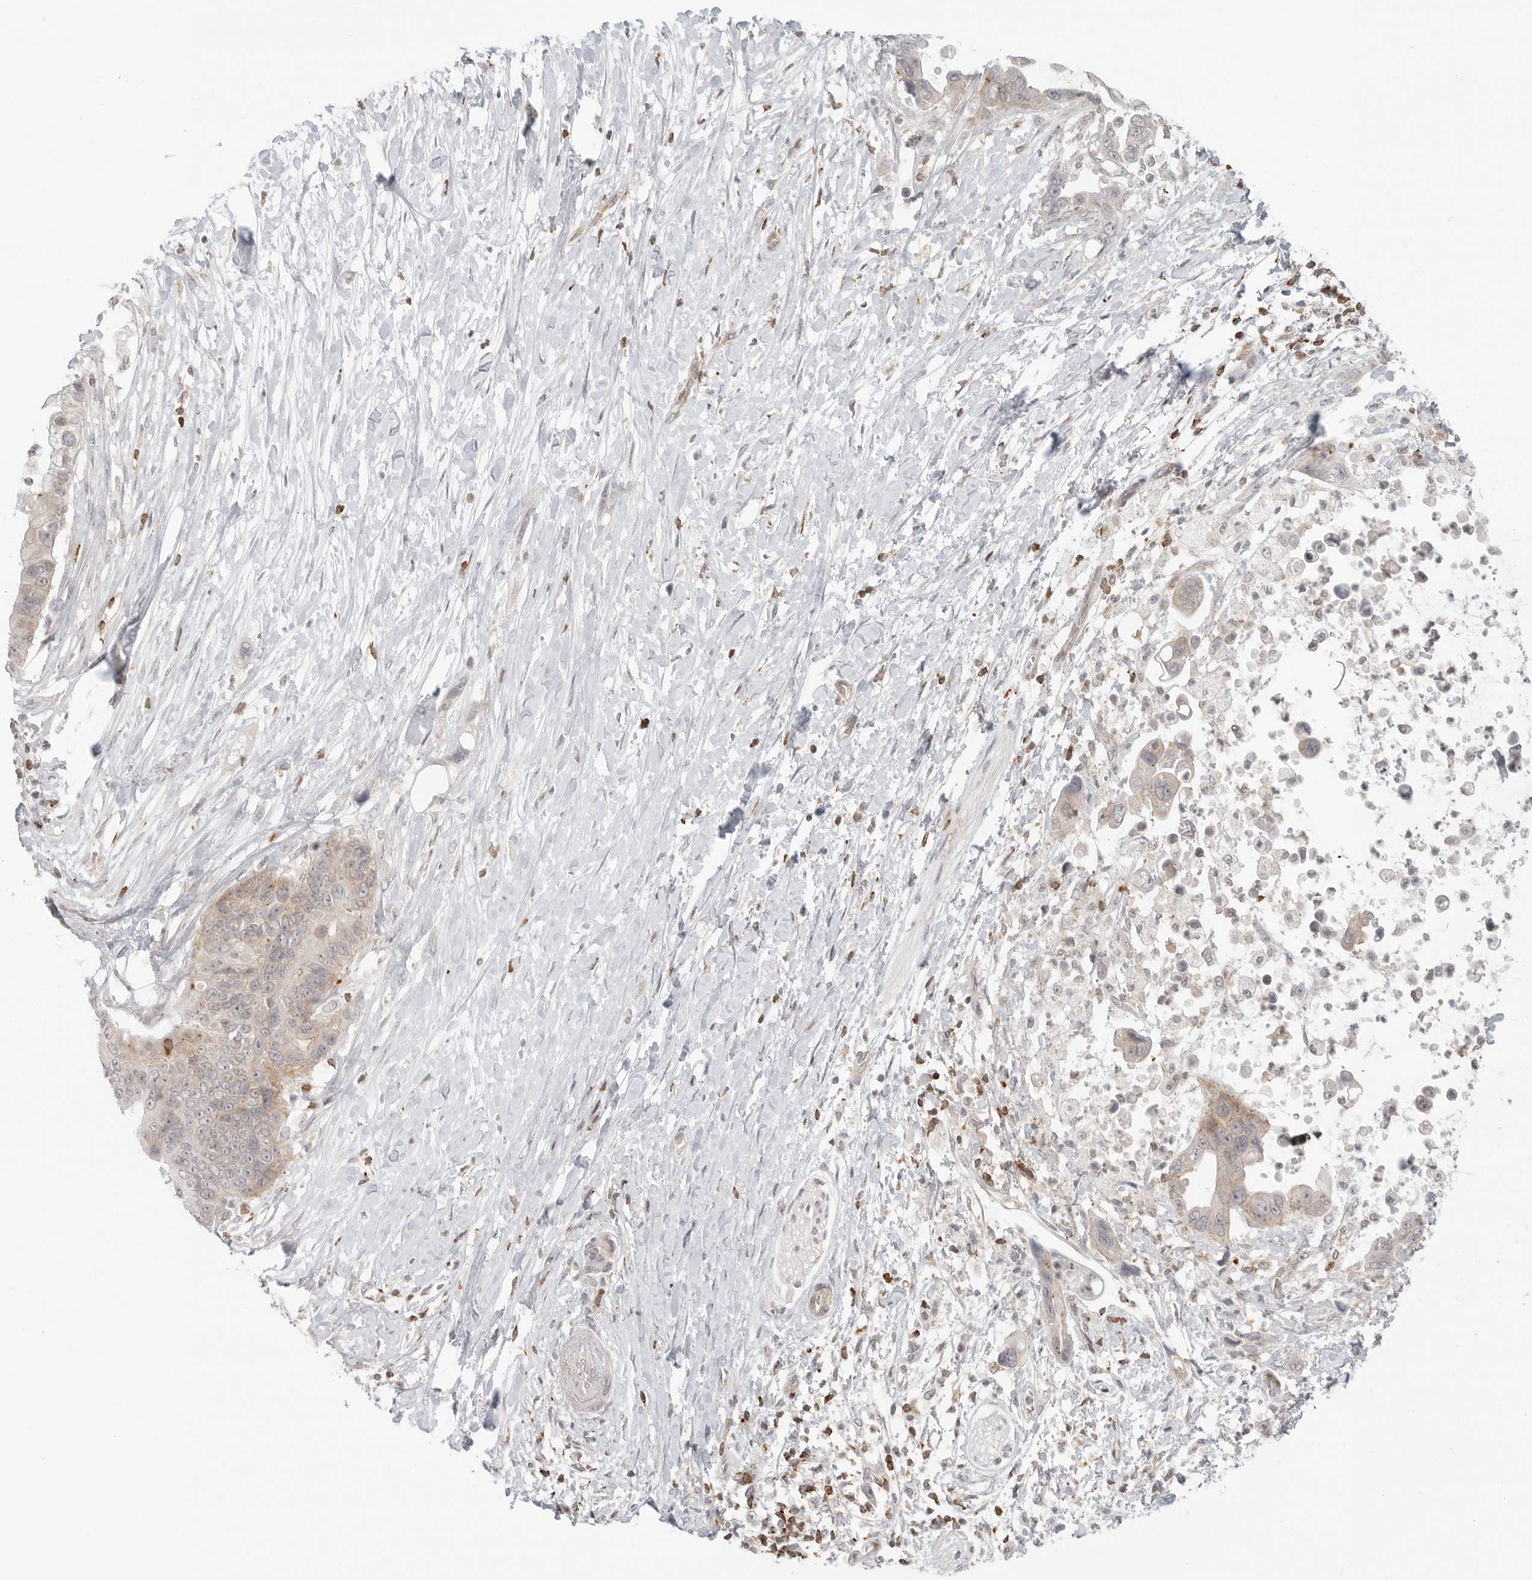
{"staining": {"intensity": "weak", "quantity": "25%-75%", "location": "cytoplasmic/membranous"}, "tissue": "pancreatic cancer", "cell_type": "Tumor cells", "image_type": "cancer", "snomed": [{"axis": "morphology", "description": "Adenocarcinoma, NOS"}, {"axis": "topography", "description": "Pancreas"}], "caption": "About 25%-75% of tumor cells in adenocarcinoma (pancreatic) show weak cytoplasmic/membranous protein expression as visualized by brown immunohistochemical staining.", "gene": "SH3KBP1", "patient": {"sex": "female", "age": 72}}